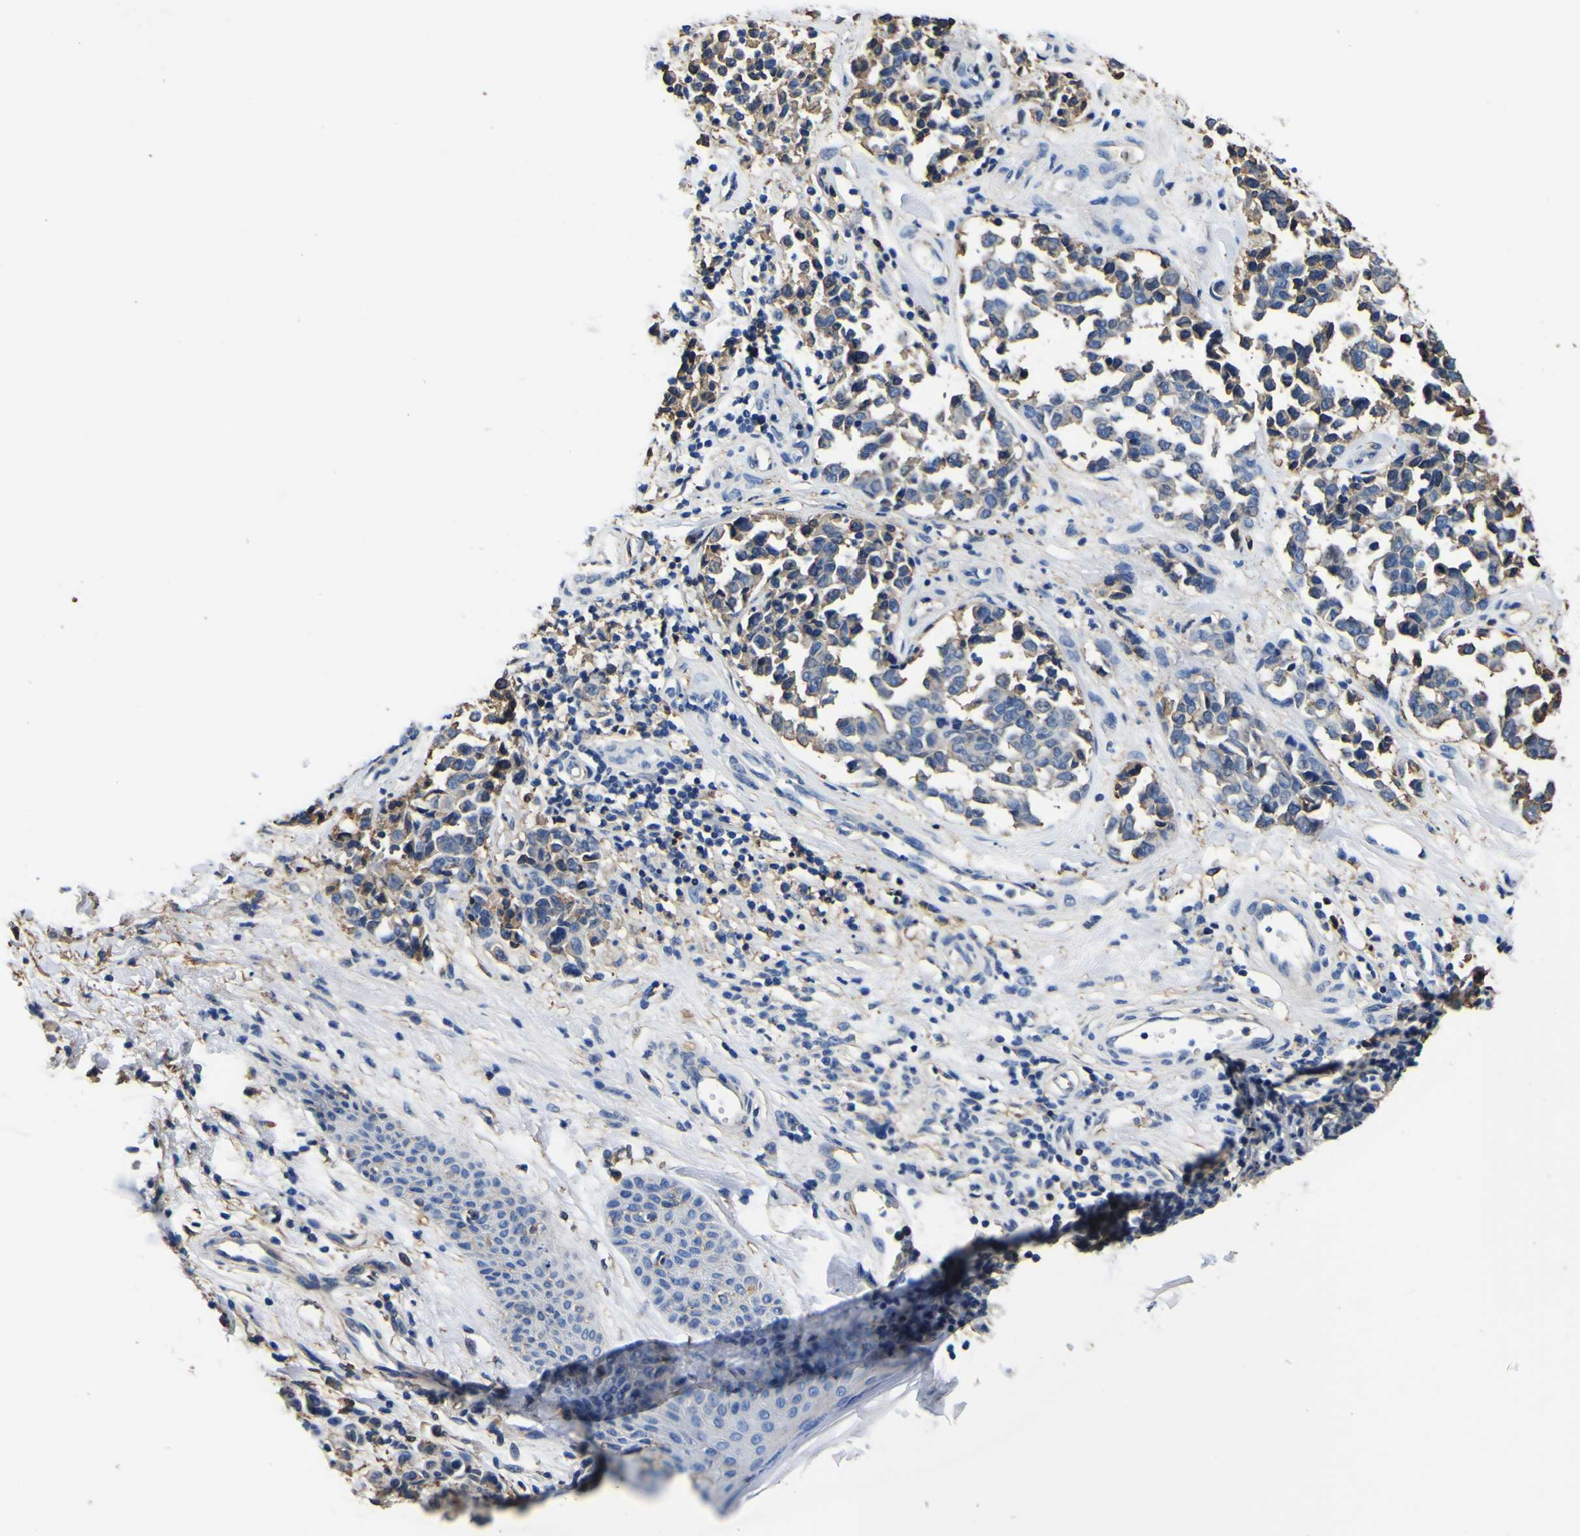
{"staining": {"intensity": "moderate", "quantity": "25%-75%", "location": "cytoplasmic/membranous"}, "tissue": "melanoma", "cell_type": "Tumor cells", "image_type": "cancer", "snomed": [{"axis": "morphology", "description": "Malignant melanoma, NOS"}, {"axis": "topography", "description": "Skin"}], "caption": "Immunohistochemical staining of malignant melanoma shows medium levels of moderate cytoplasmic/membranous staining in approximately 25%-75% of tumor cells.", "gene": "PXDN", "patient": {"sex": "female", "age": 64}}